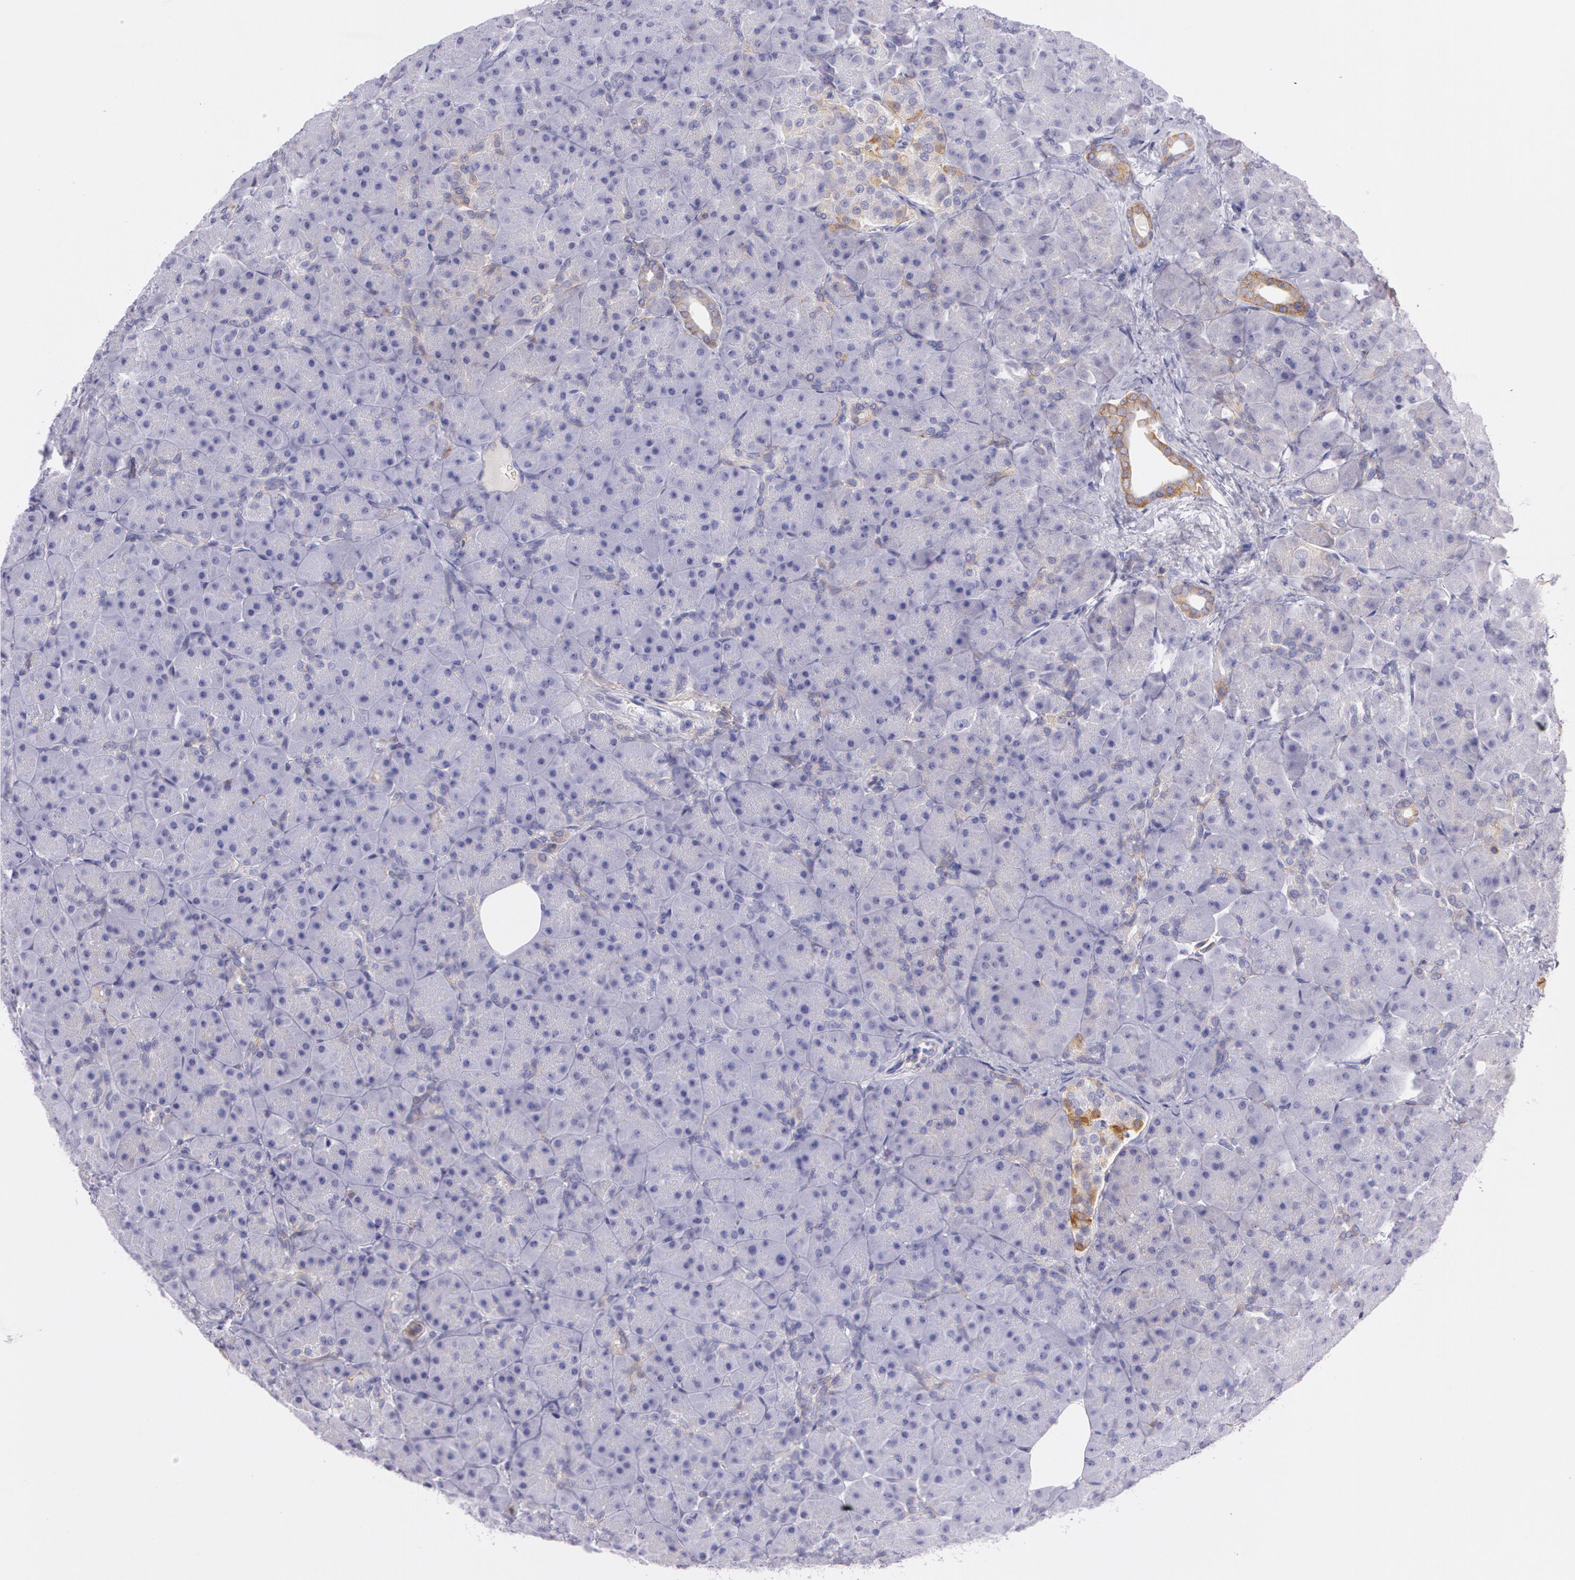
{"staining": {"intensity": "negative", "quantity": "none", "location": "none"}, "tissue": "pancreas", "cell_type": "Exocrine glandular cells", "image_type": "normal", "snomed": [{"axis": "morphology", "description": "Normal tissue, NOS"}, {"axis": "topography", "description": "Pancreas"}], "caption": "The histopathology image shows no staining of exocrine glandular cells in benign pancreas. (Stains: DAB immunohistochemistry (IHC) with hematoxylin counter stain, Microscopy: brightfield microscopy at high magnification).", "gene": "LY75", "patient": {"sex": "male", "age": 66}}